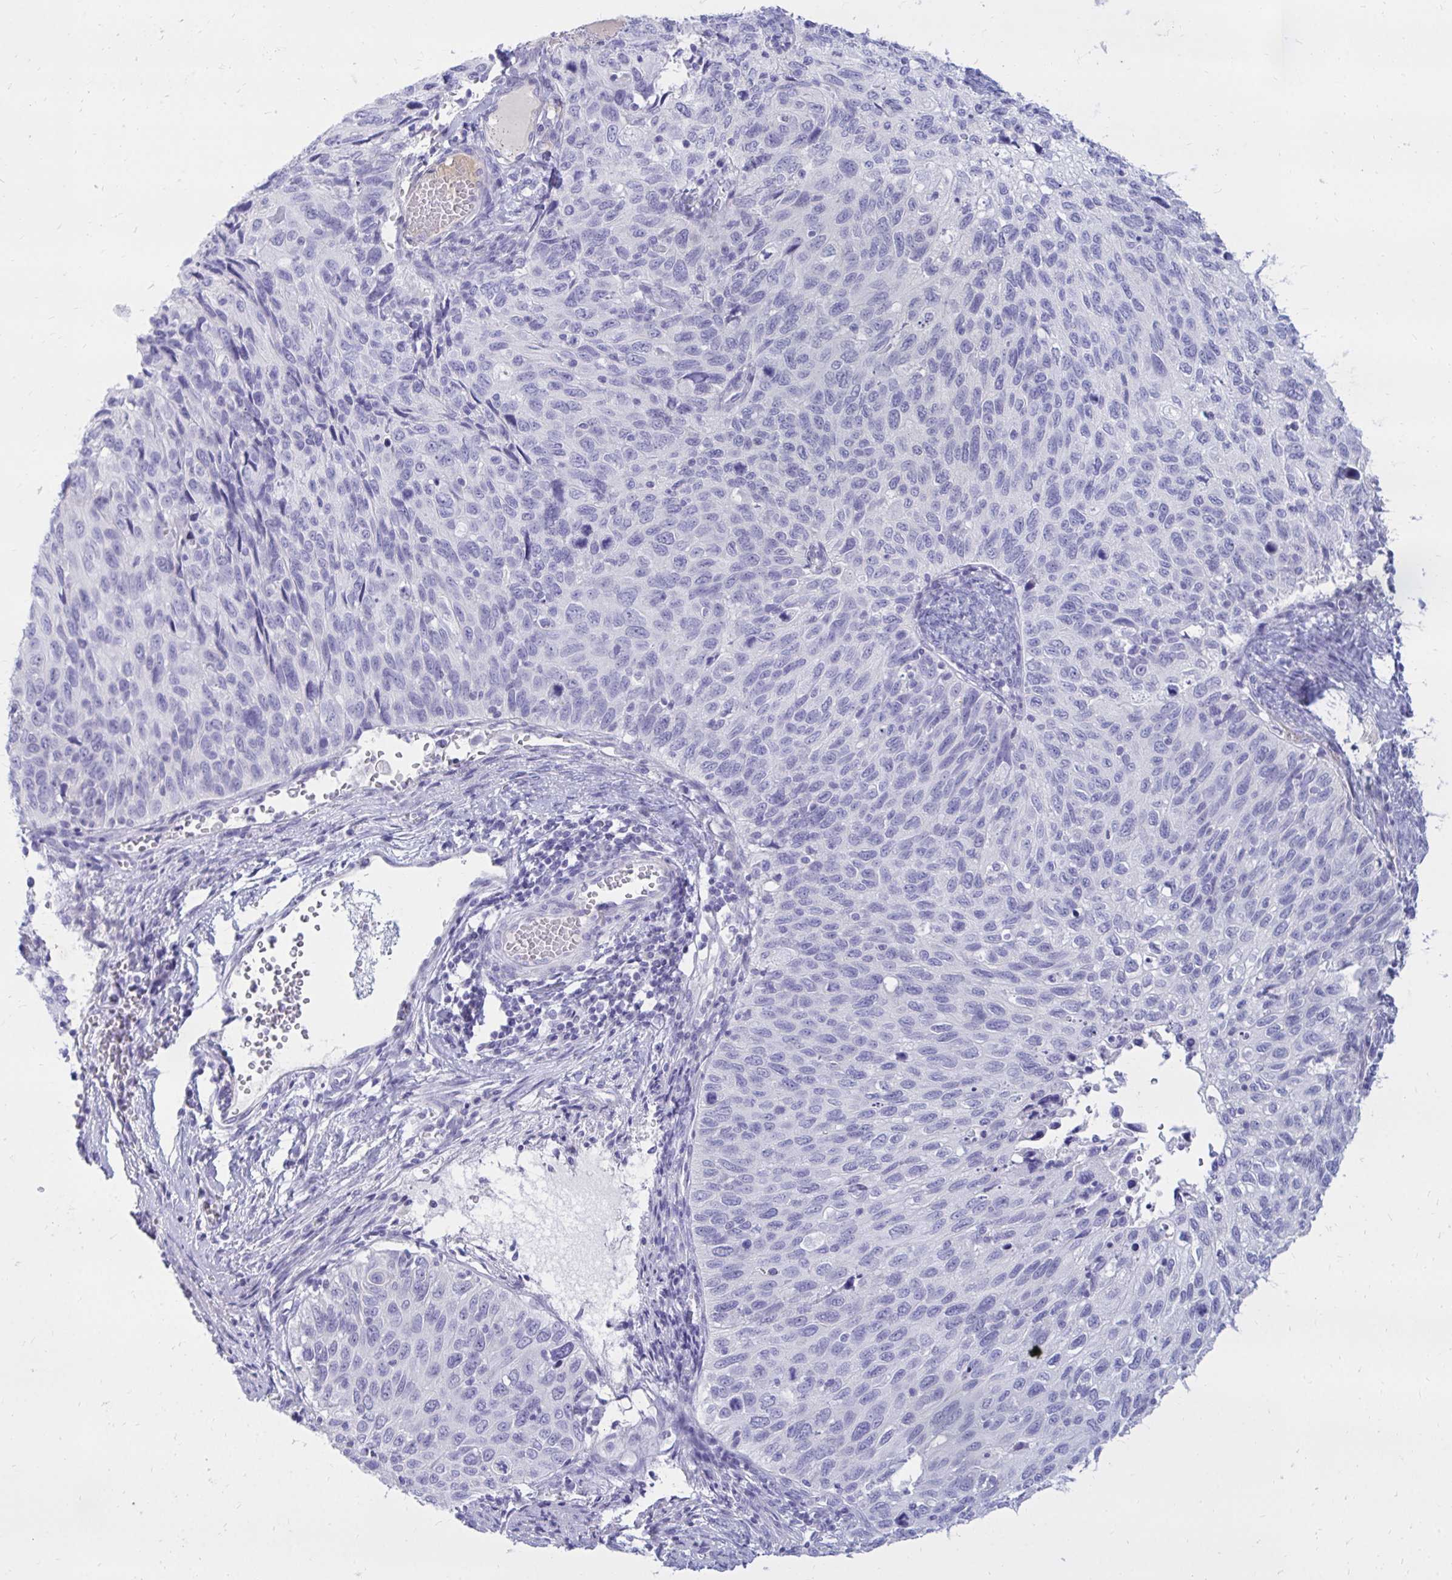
{"staining": {"intensity": "negative", "quantity": "none", "location": "none"}, "tissue": "cervical cancer", "cell_type": "Tumor cells", "image_type": "cancer", "snomed": [{"axis": "morphology", "description": "Squamous cell carcinoma, NOS"}, {"axis": "topography", "description": "Cervix"}], "caption": "DAB immunohistochemical staining of human cervical squamous cell carcinoma demonstrates no significant positivity in tumor cells.", "gene": "NANOGNB", "patient": {"sex": "female", "age": 70}}